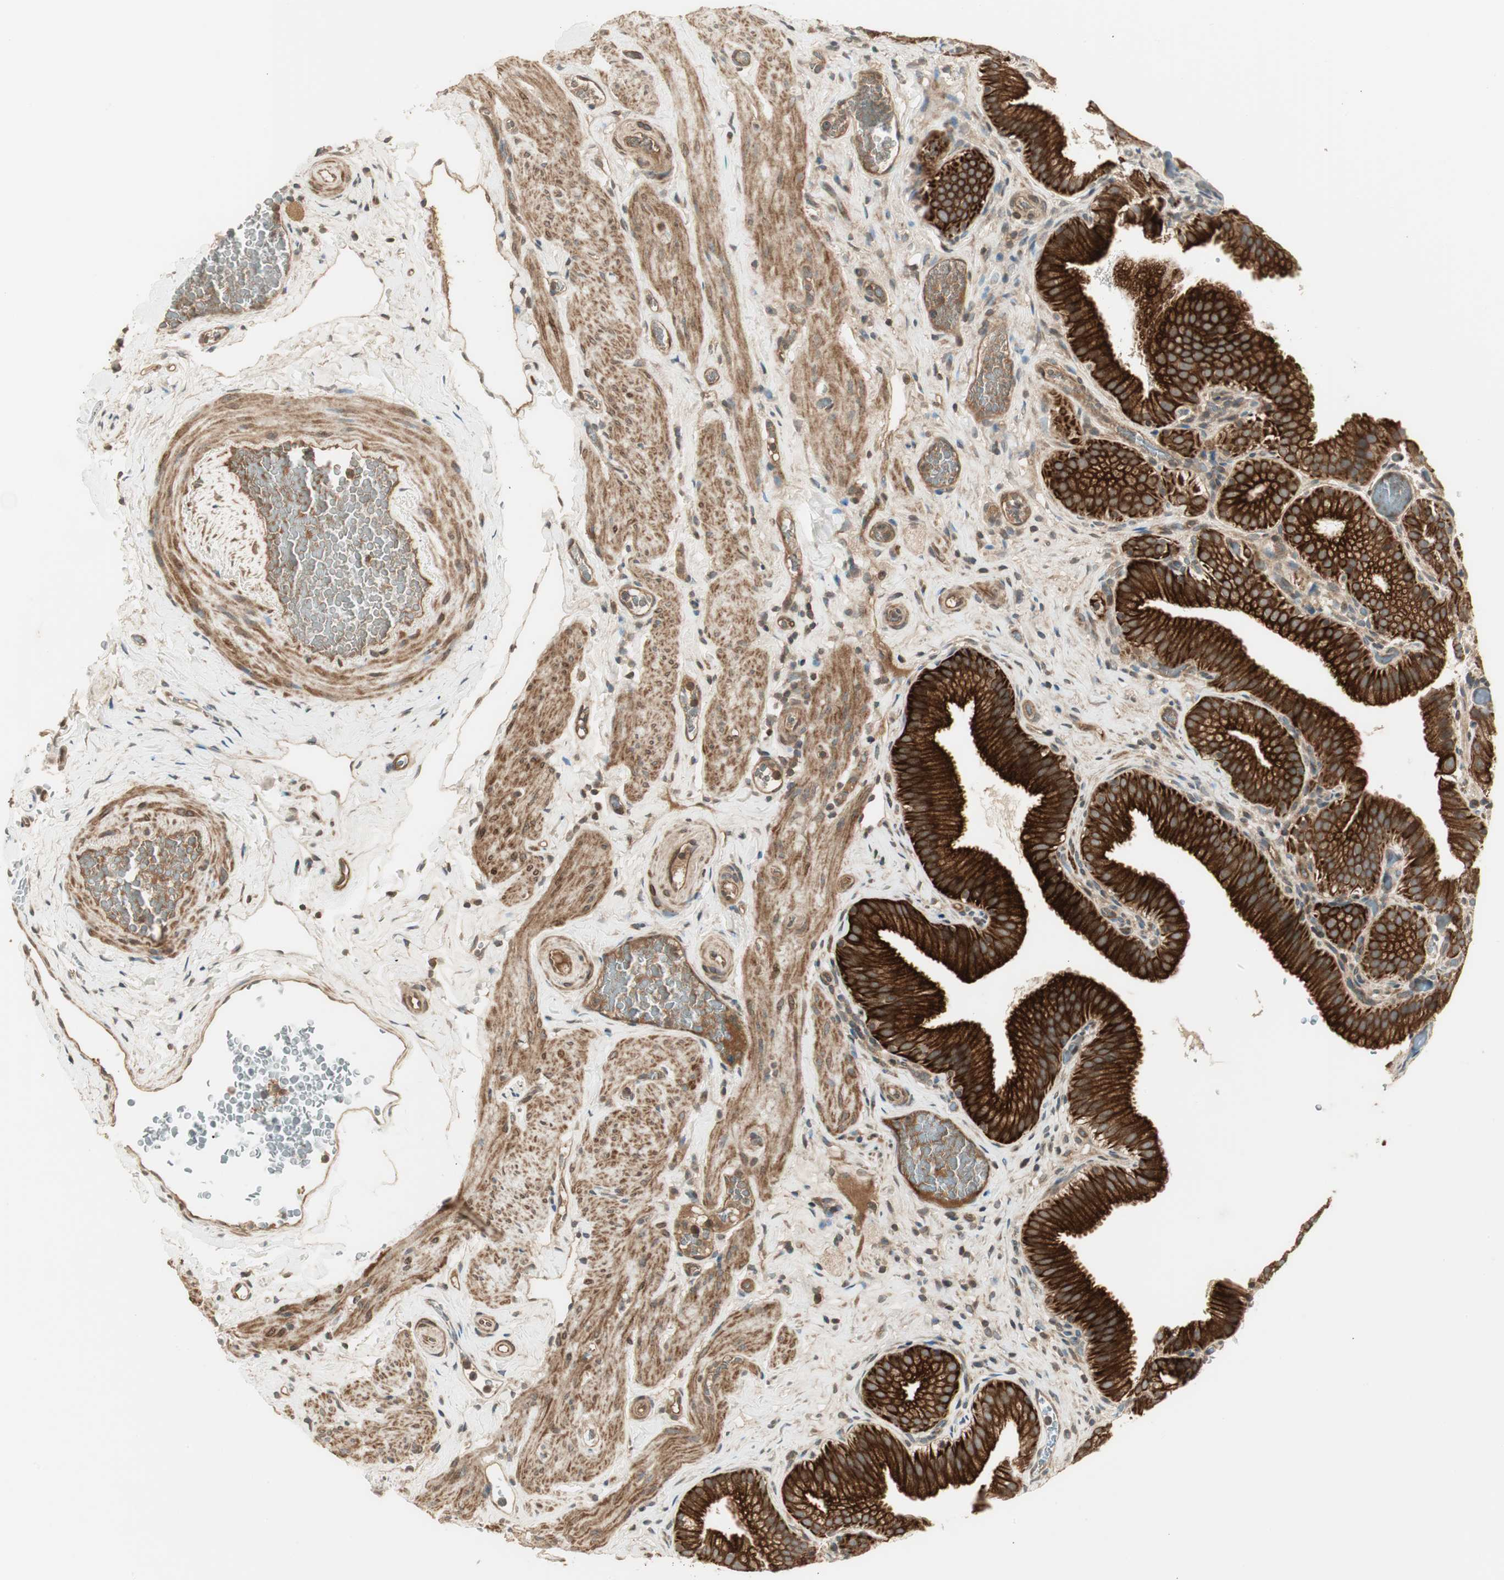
{"staining": {"intensity": "strong", "quantity": ">75%", "location": "cytoplasmic/membranous"}, "tissue": "gallbladder", "cell_type": "Glandular cells", "image_type": "normal", "snomed": [{"axis": "morphology", "description": "Normal tissue, NOS"}, {"axis": "topography", "description": "Gallbladder"}], "caption": "DAB immunohistochemical staining of benign gallbladder displays strong cytoplasmic/membranous protein expression in approximately >75% of glandular cells.", "gene": "PFDN5", "patient": {"sex": "male", "age": 54}}